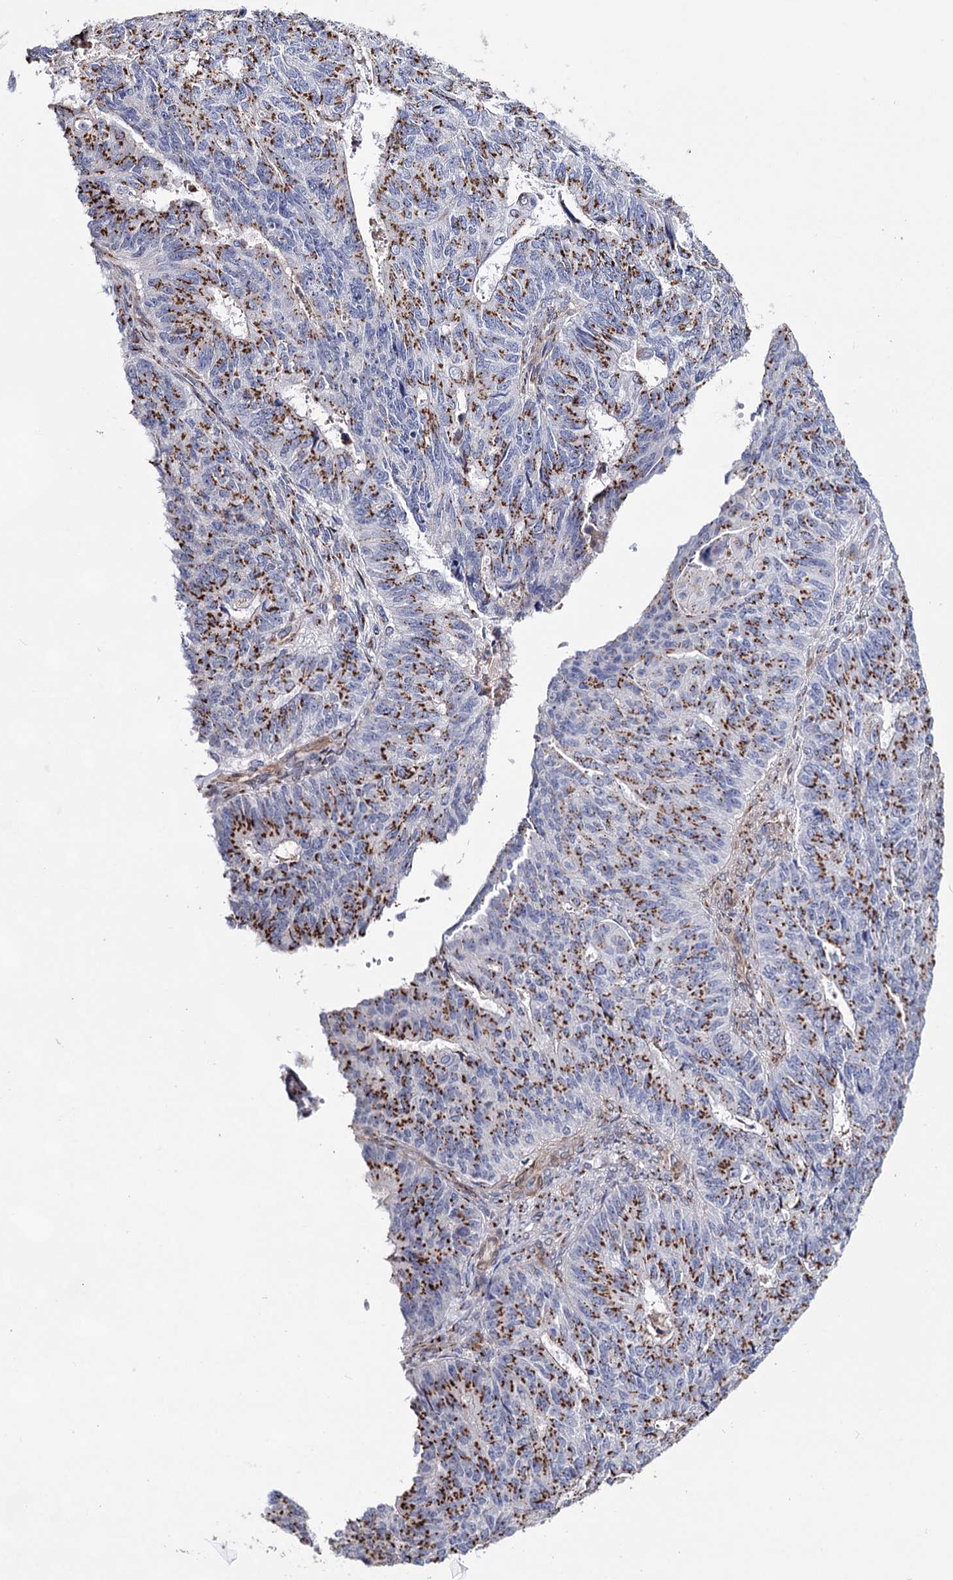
{"staining": {"intensity": "strong", "quantity": ">75%", "location": "cytoplasmic/membranous"}, "tissue": "endometrial cancer", "cell_type": "Tumor cells", "image_type": "cancer", "snomed": [{"axis": "morphology", "description": "Adenocarcinoma, NOS"}, {"axis": "topography", "description": "Endometrium"}], "caption": "High-magnification brightfield microscopy of endometrial cancer stained with DAB (3,3'-diaminobenzidine) (brown) and counterstained with hematoxylin (blue). tumor cells exhibit strong cytoplasmic/membranous staining is identified in about>75% of cells.", "gene": "C11orf96", "patient": {"sex": "female", "age": 32}}